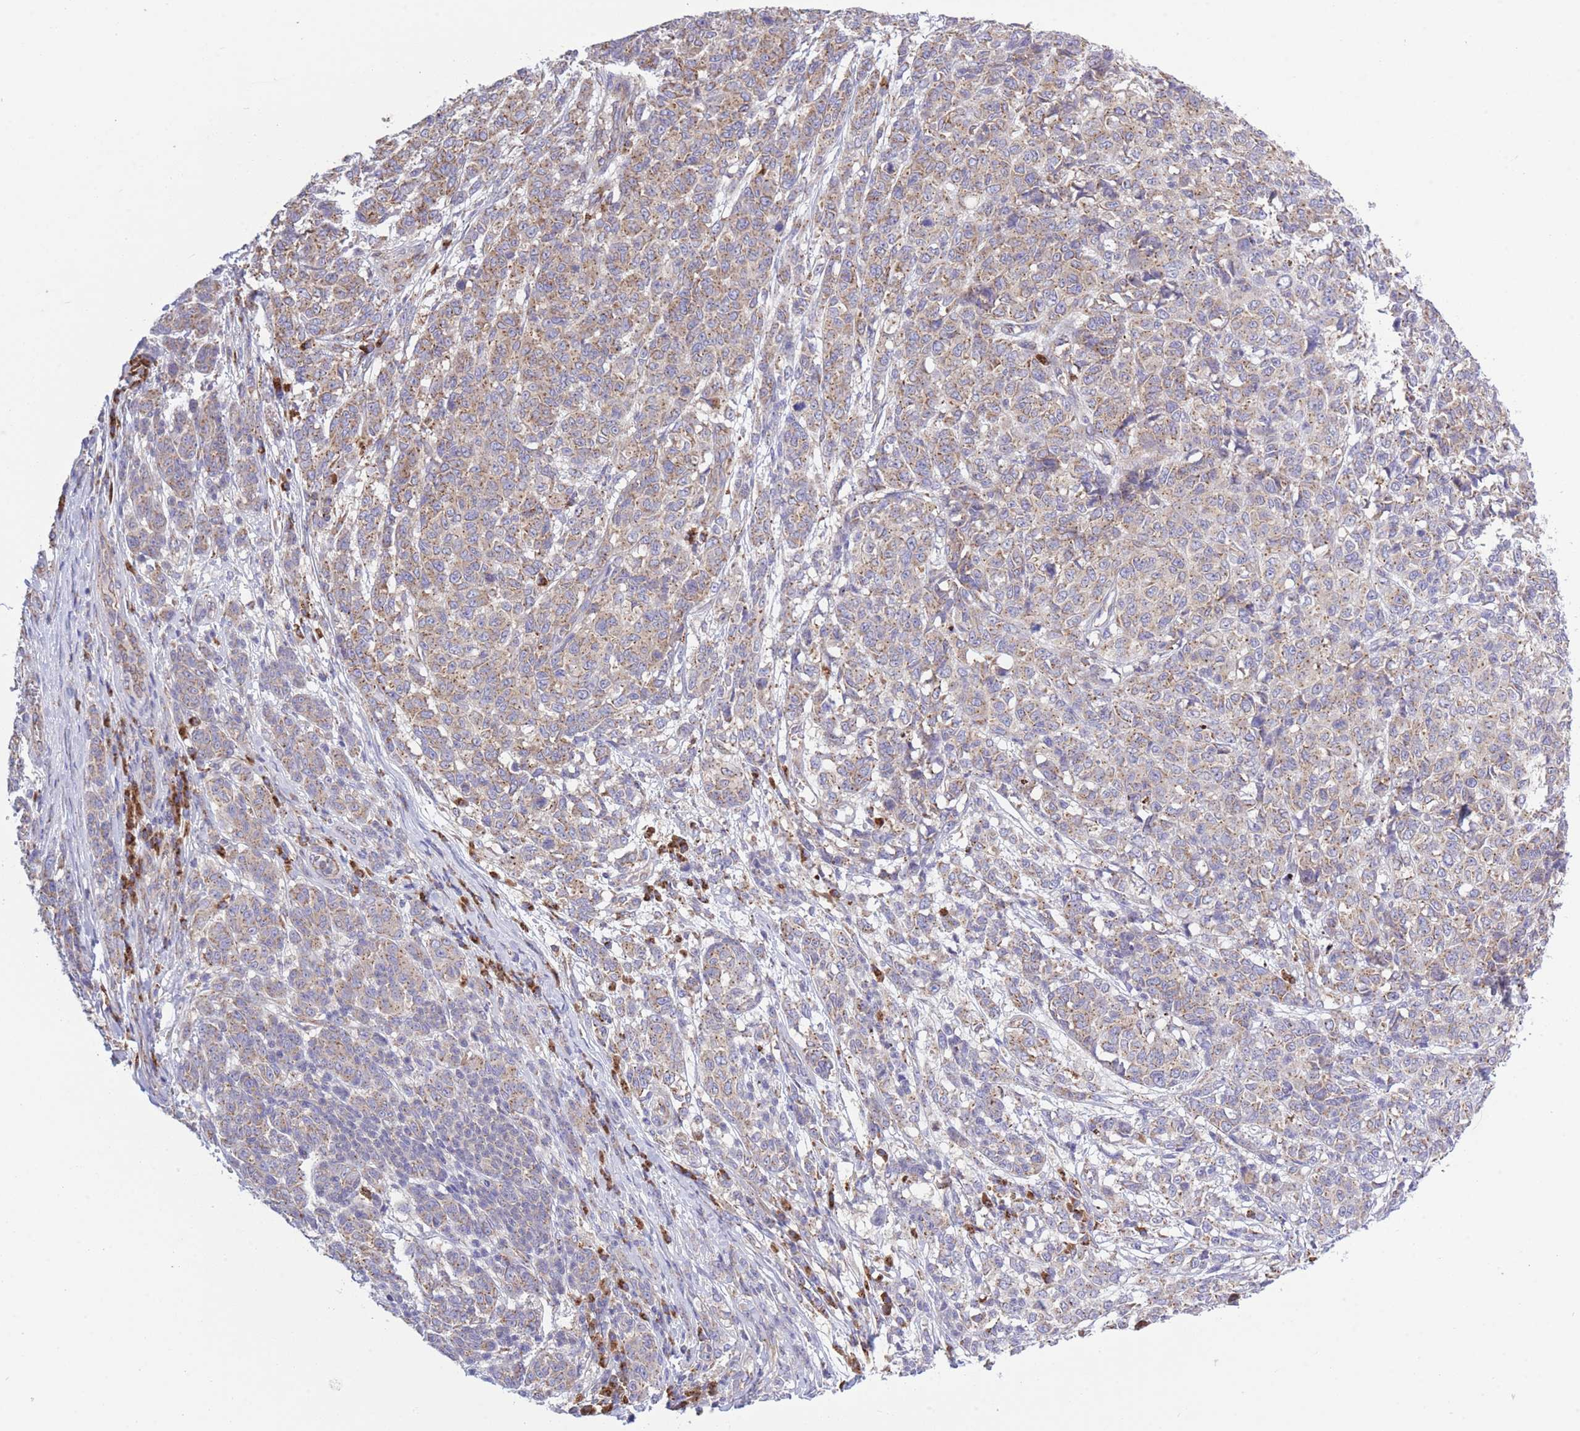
{"staining": {"intensity": "moderate", "quantity": ">75%", "location": "cytoplasmic/membranous"}, "tissue": "melanoma", "cell_type": "Tumor cells", "image_type": "cancer", "snomed": [{"axis": "morphology", "description": "Malignant melanoma, NOS"}, {"axis": "topography", "description": "Skin"}], "caption": "Approximately >75% of tumor cells in melanoma display moderate cytoplasmic/membranous protein expression as visualized by brown immunohistochemical staining.", "gene": "COPG2", "patient": {"sex": "male", "age": 49}}